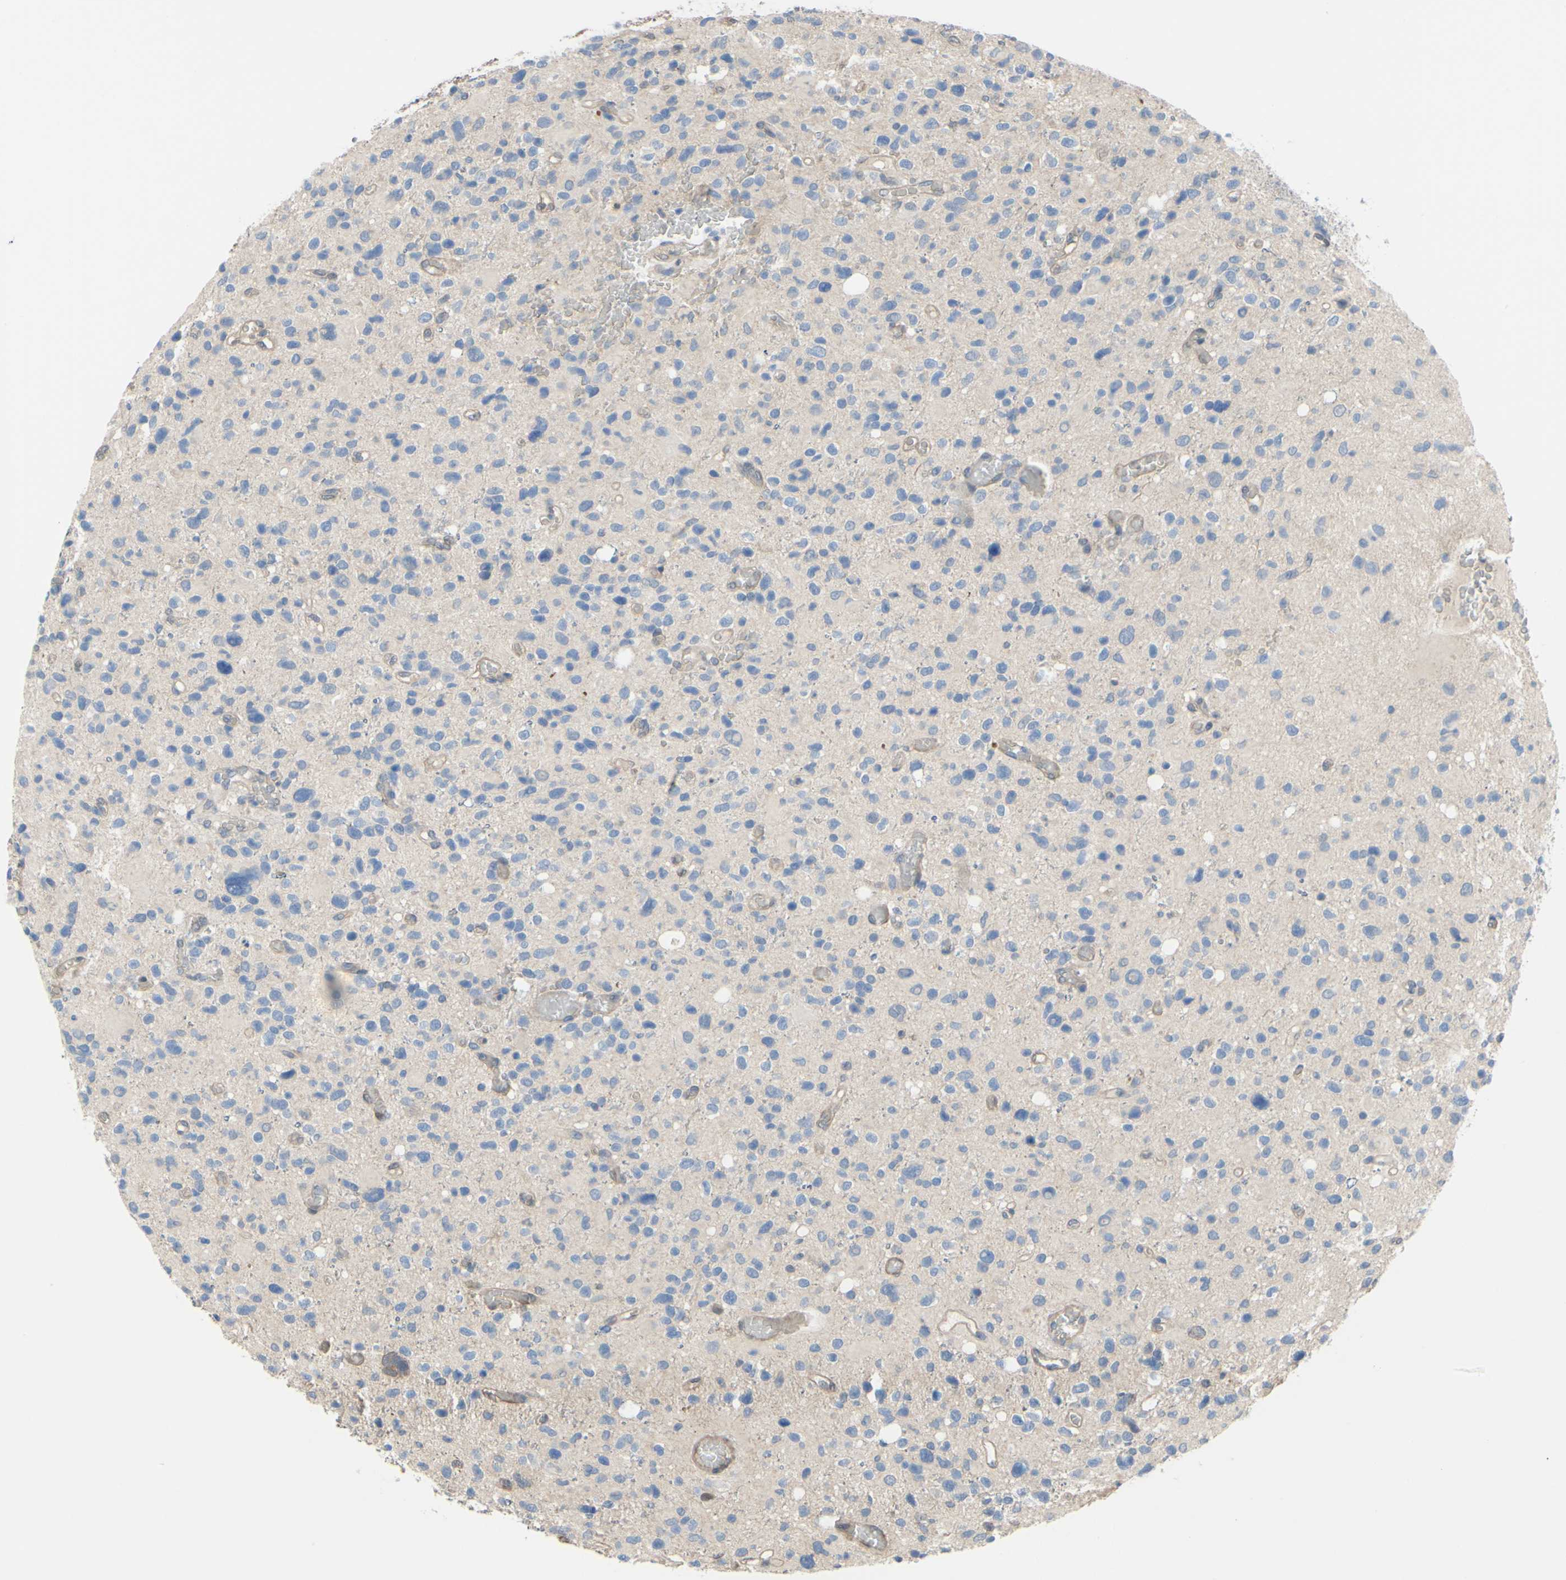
{"staining": {"intensity": "weak", "quantity": "<25%", "location": "cytoplasmic/membranous"}, "tissue": "glioma", "cell_type": "Tumor cells", "image_type": "cancer", "snomed": [{"axis": "morphology", "description": "Glioma, malignant, High grade"}, {"axis": "topography", "description": "Brain"}], "caption": "A high-resolution photomicrograph shows immunohistochemistry (IHC) staining of malignant glioma (high-grade), which displays no significant positivity in tumor cells. (Brightfield microscopy of DAB immunohistochemistry at high magnification).", "gene": "UPK3B", "patient": {"sex": "male", "age": 48}}